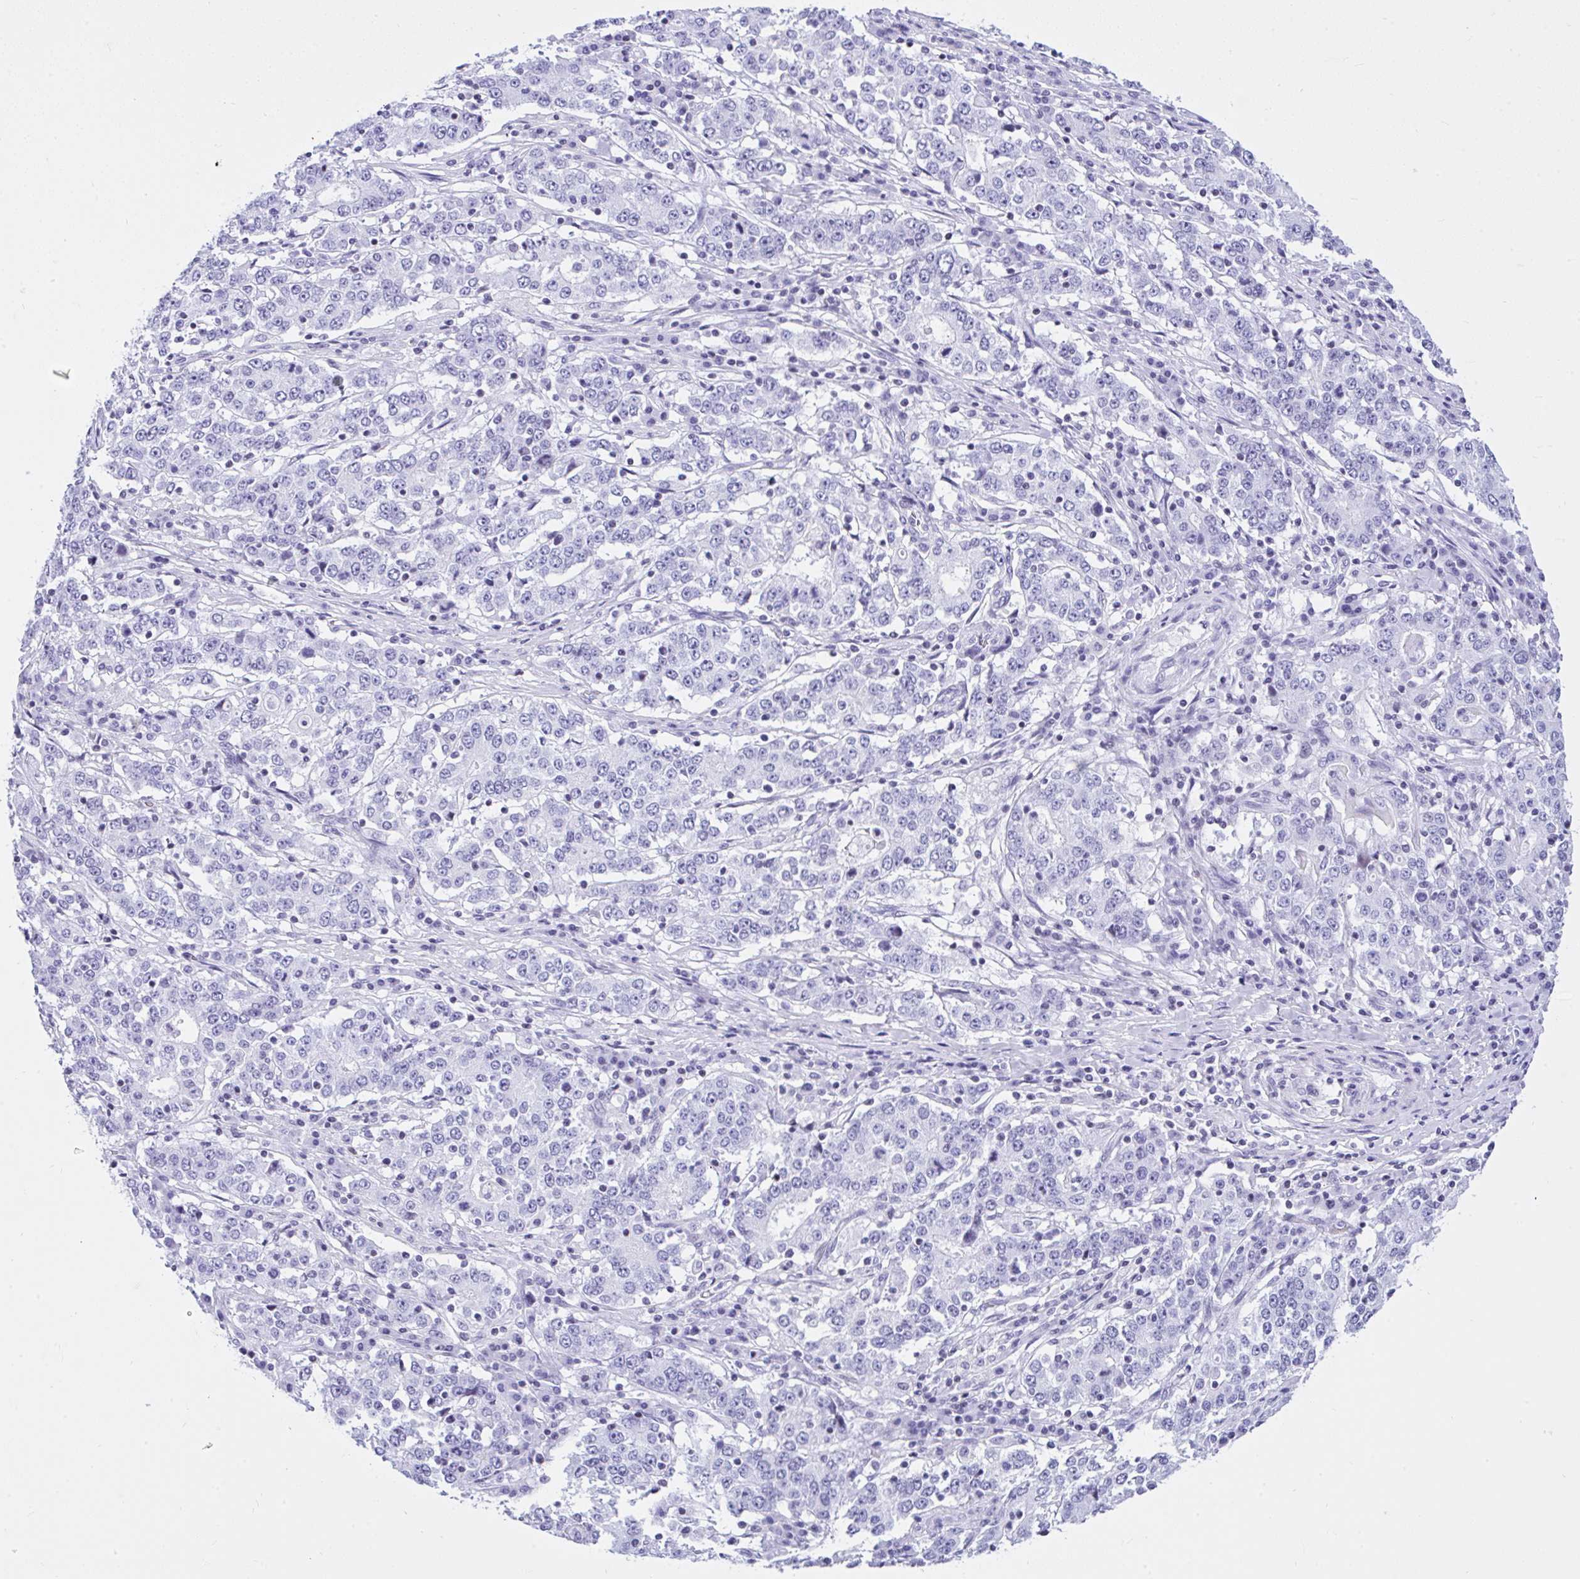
{"staining": {"intensity": "negative", "quantity": "none", "location": "none"}, "tissue": "stomach cancer", "cell_type": "Tumor cells", "image_type": "cancer", "snomed": [{"axis": "morphology", "description": "Adenocarcinoma, NOS"}, {"axis": "topography", "description": "Stomach"}], "caption": "Tumor cells show no significant protein expression in adenocarcinoma (stomach). (DAB (3,3'-diaminobenzidine) immunohistochemistry (IHC) visualized using brightfield microscopy, high magnification).", "gene": "KRT27", "patient": {"sex": "male", "age": 59}}